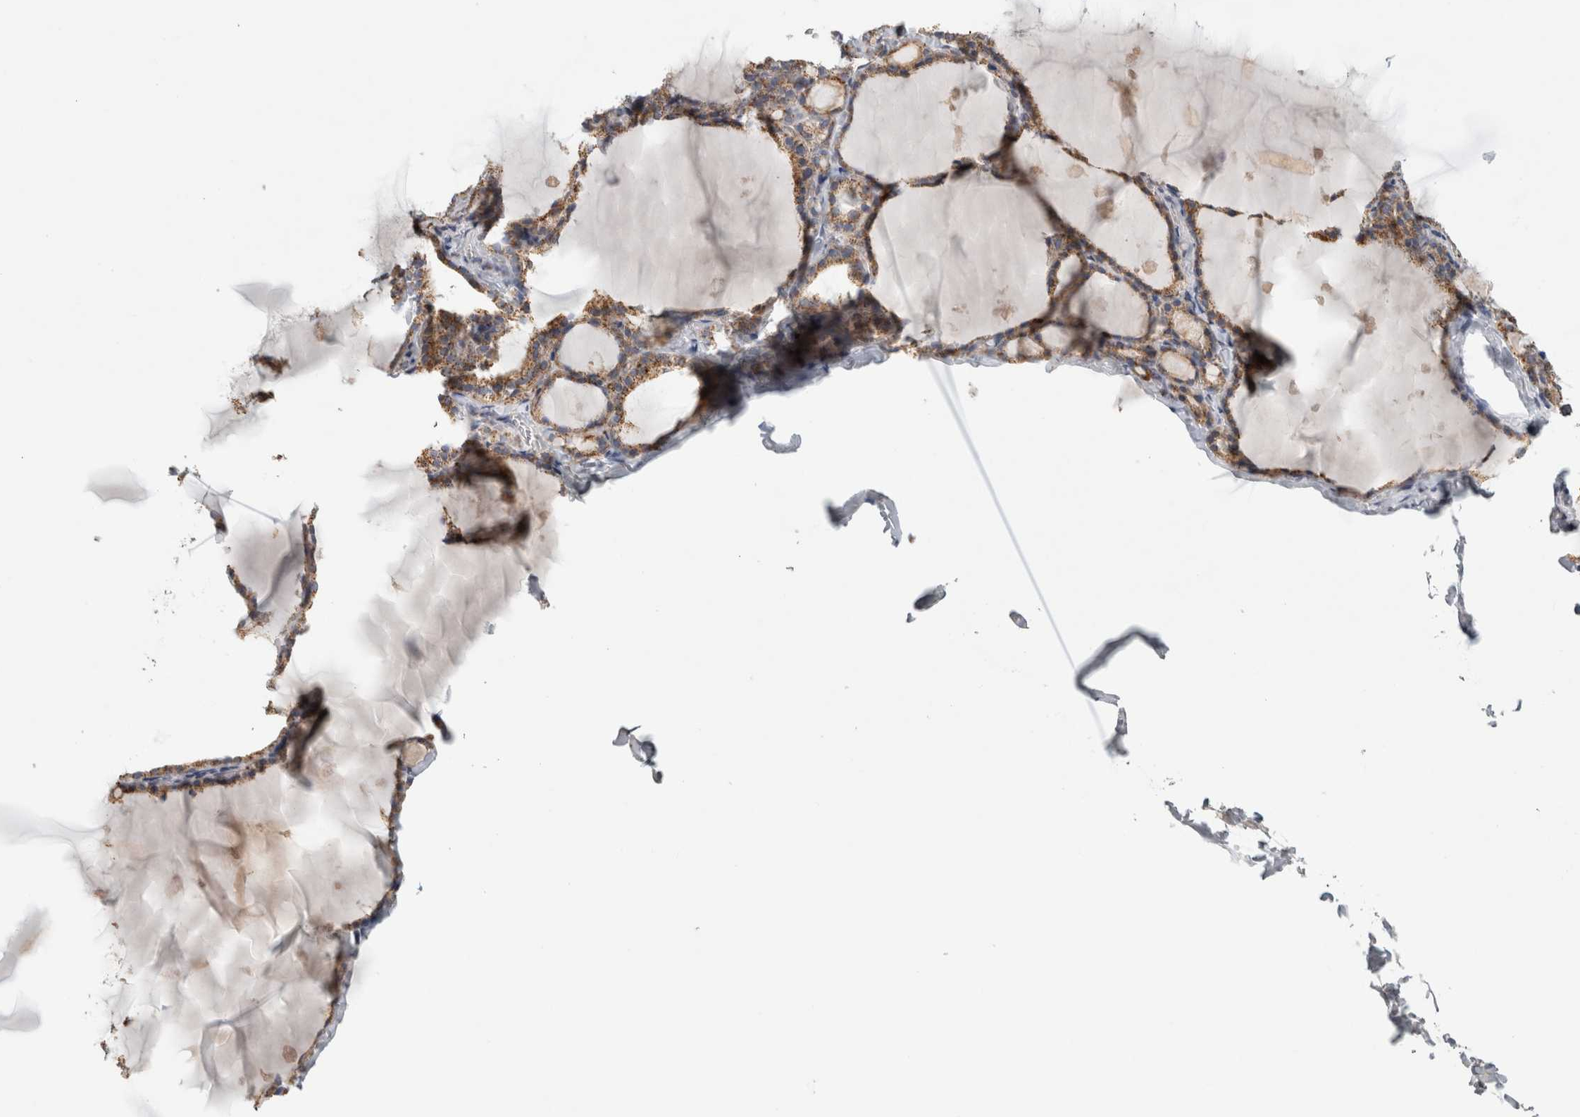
{"staining": {"intensity": "moderate", "quantity": ">75%", "location": "cytoplasmic/membranous"}, "tissue": "thyroid gland", "cell_type": "Glandular cells", "image_type": "normal", "snomed": [{"axis": "morphology", "description": "Normal tissue, NOS"}, {"axis": "topography", "description": "Thyroid gland"}], "caption": "The immunohistochemical stain labels moderate cytoplasmic/membranous staining in glandular cells of benign thyroid gland.", "gene": "ST8SIA1", "patient": {"sex": "male", "age": 56}}